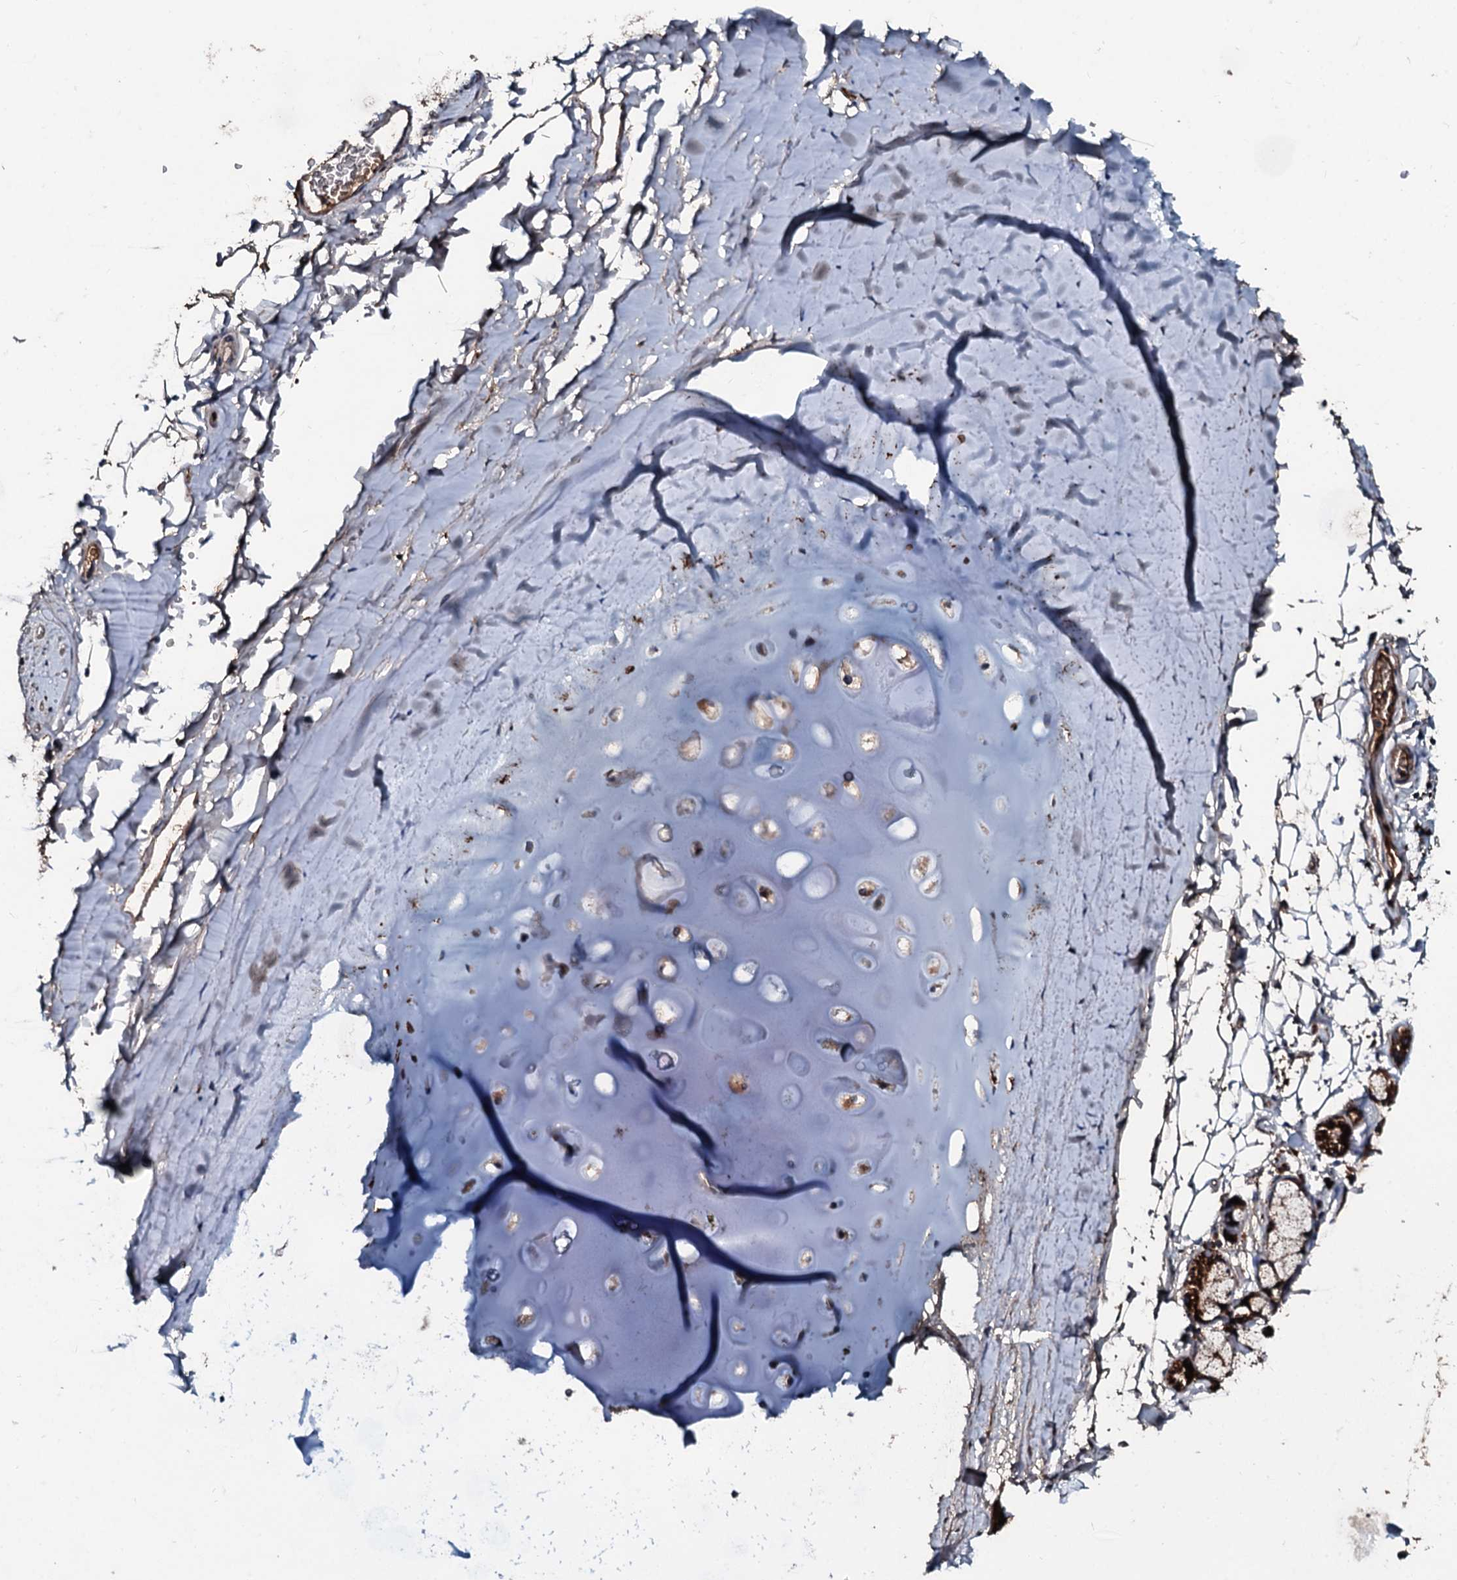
{"staining": {"intensity": "negative", "quantity": "none", "location": "none"}, "tissue": "adipose tissue", "cell_type": "Adipocytes", "image_type": "normal", "snomed": [{"axis": "morphology", "description": "Normal tissue, NOS"}, {"axis": "topography", "description": "Lymph node"}, {"axis": "topography", "description": "Bronchus"}], "caption": "The immunohistochemistry (IHC) image has no significant expression in adipocytes of adipose tissue. Brightfield microscopy of immunohistochemistry (IHC) stained with DAB (brown) and hematoxylin (blue), captured at high magnification.", "gene": "AARS1", "patient": {"sex": "male", "age": 63}}